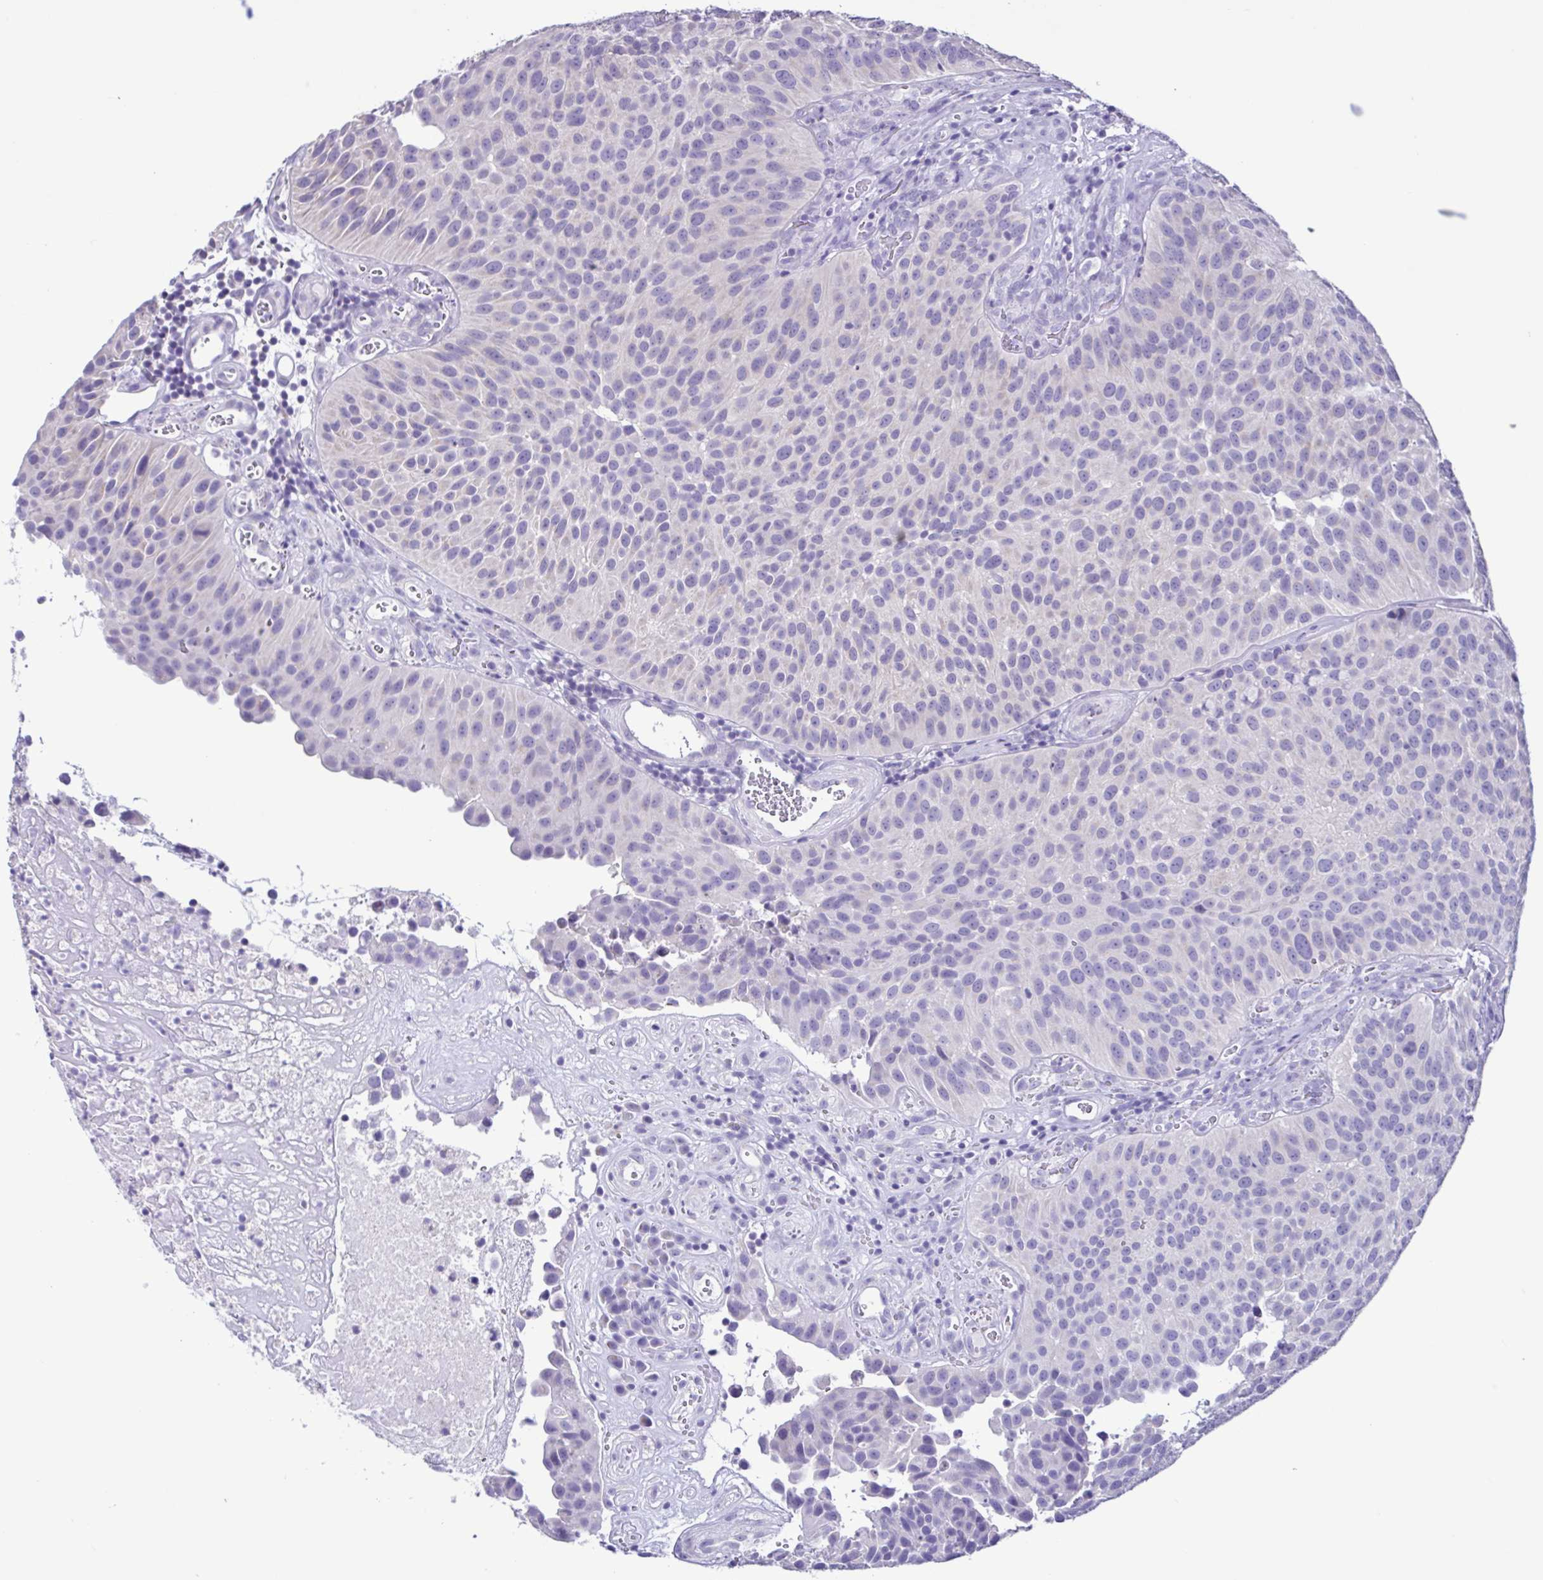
{"staining": {"intensity": "negative", "quantity": "none", "location": "none"}, "tissue": "urothelial cancer", "cell_type": "Tumor cells", "image_type": "cancer", "snomed": [{"axis": "morphology", "description": "Urothelial carcinoma, Low grade"}, {"axis": "topography", "description": "Urinary bladder"}], "caption": "Immunohistochemistry (IHC) image of neoplastic tissue: urothelial carcinoma (low-grade) stained with DAB exhibits no significant protein staining in tumor cells.", "gene": "CBY2", "patient": {"sex": "male", "age": 76}}